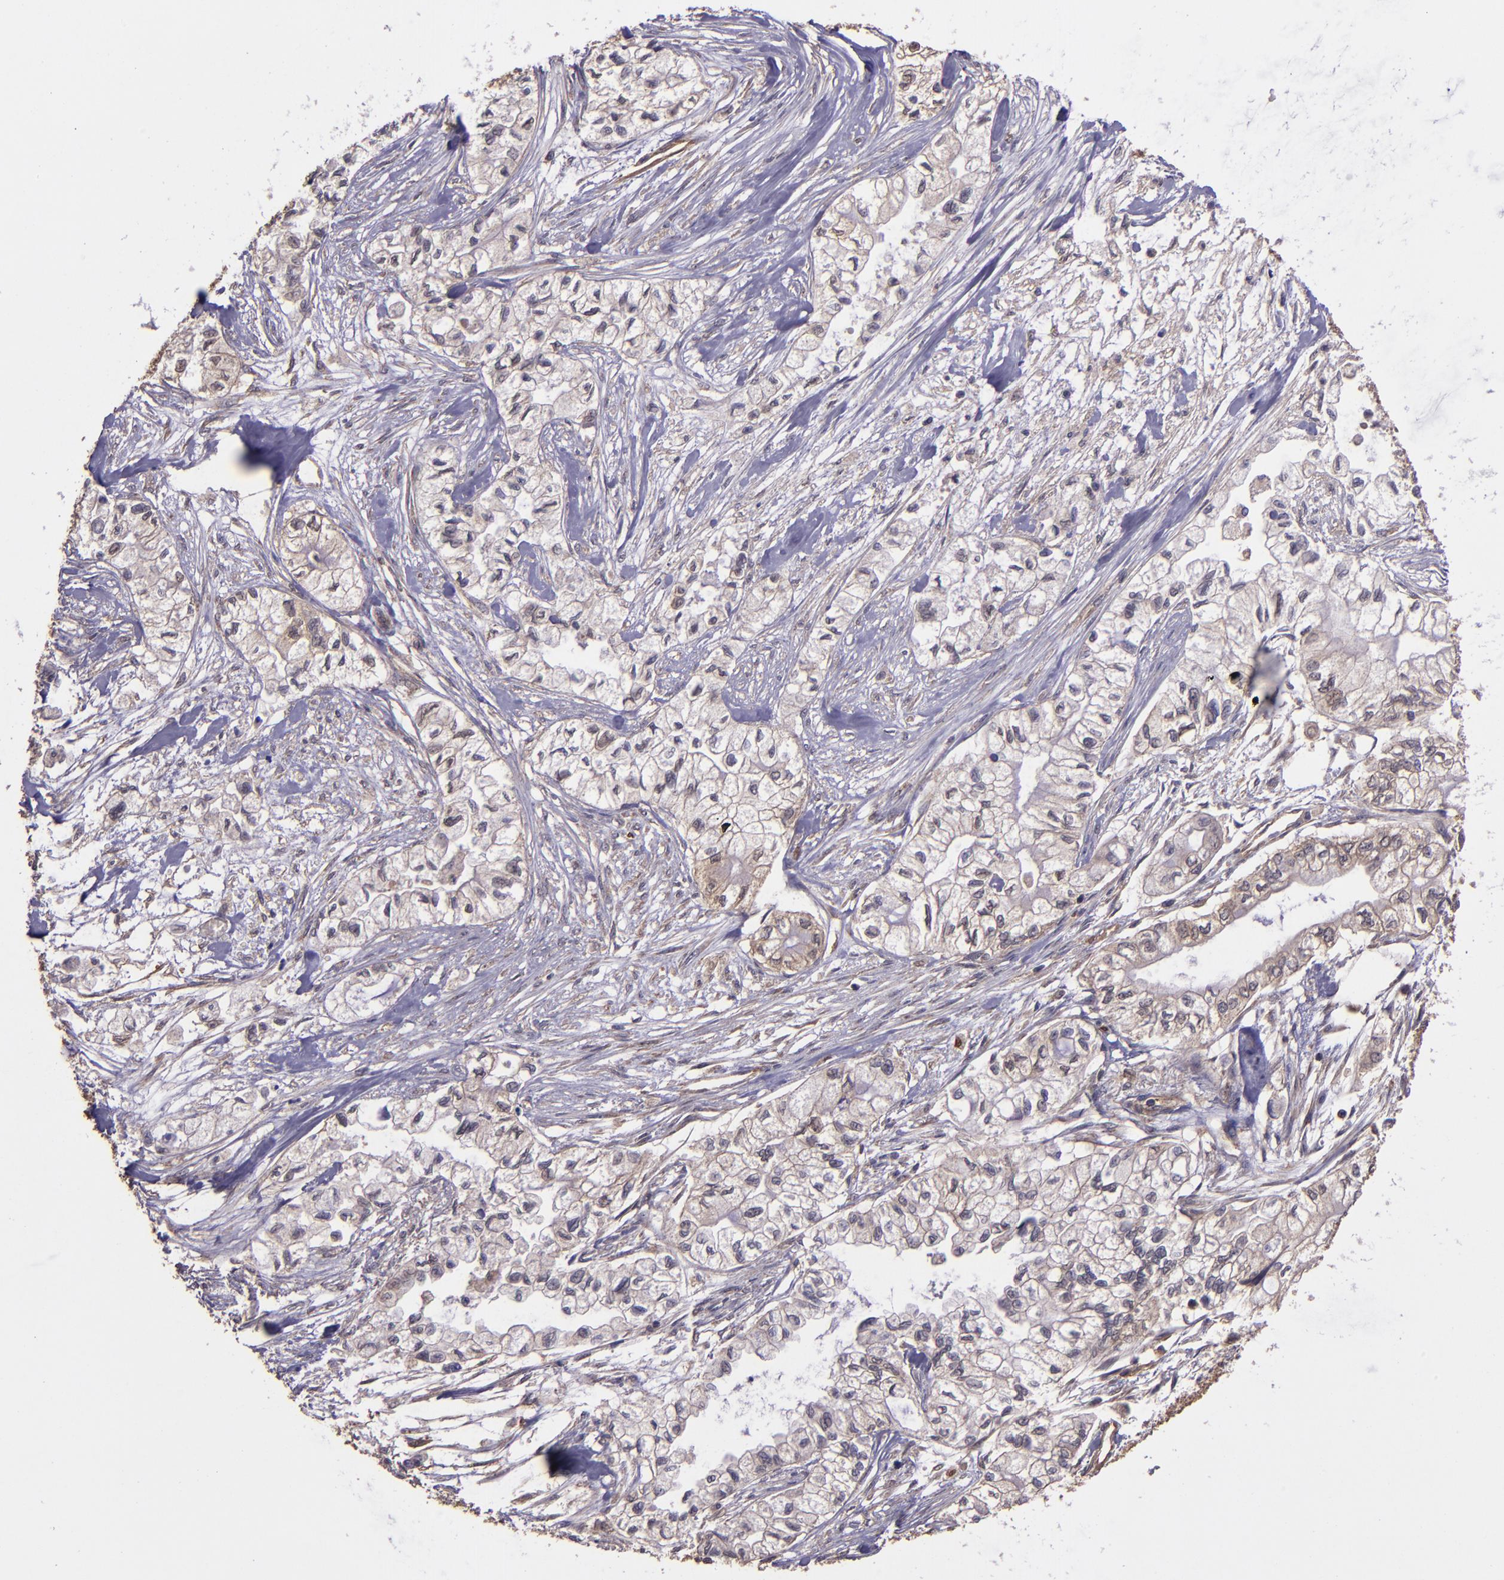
{"staining": {"intensity": "moderate", "quantity": ">75%", "location": "cytoplasmic/membranous"}, "tissue": "pancreatic cancer", "cell_type": "Tumor cells", "image_type": "cancer", "snomed": [{"axis": "morphology", "description": "Adenocarcinoma, NOS"}, {"axis": "topography", "description": "Pancreas"}], "caption": "Moderate cytoplasmic/membranous expression is appreciated in approximately >75% of tumor cells in pancreatic adenocarcinoma.", "gene": "USP51", "patient": {"sex": "male", "age": 79}}